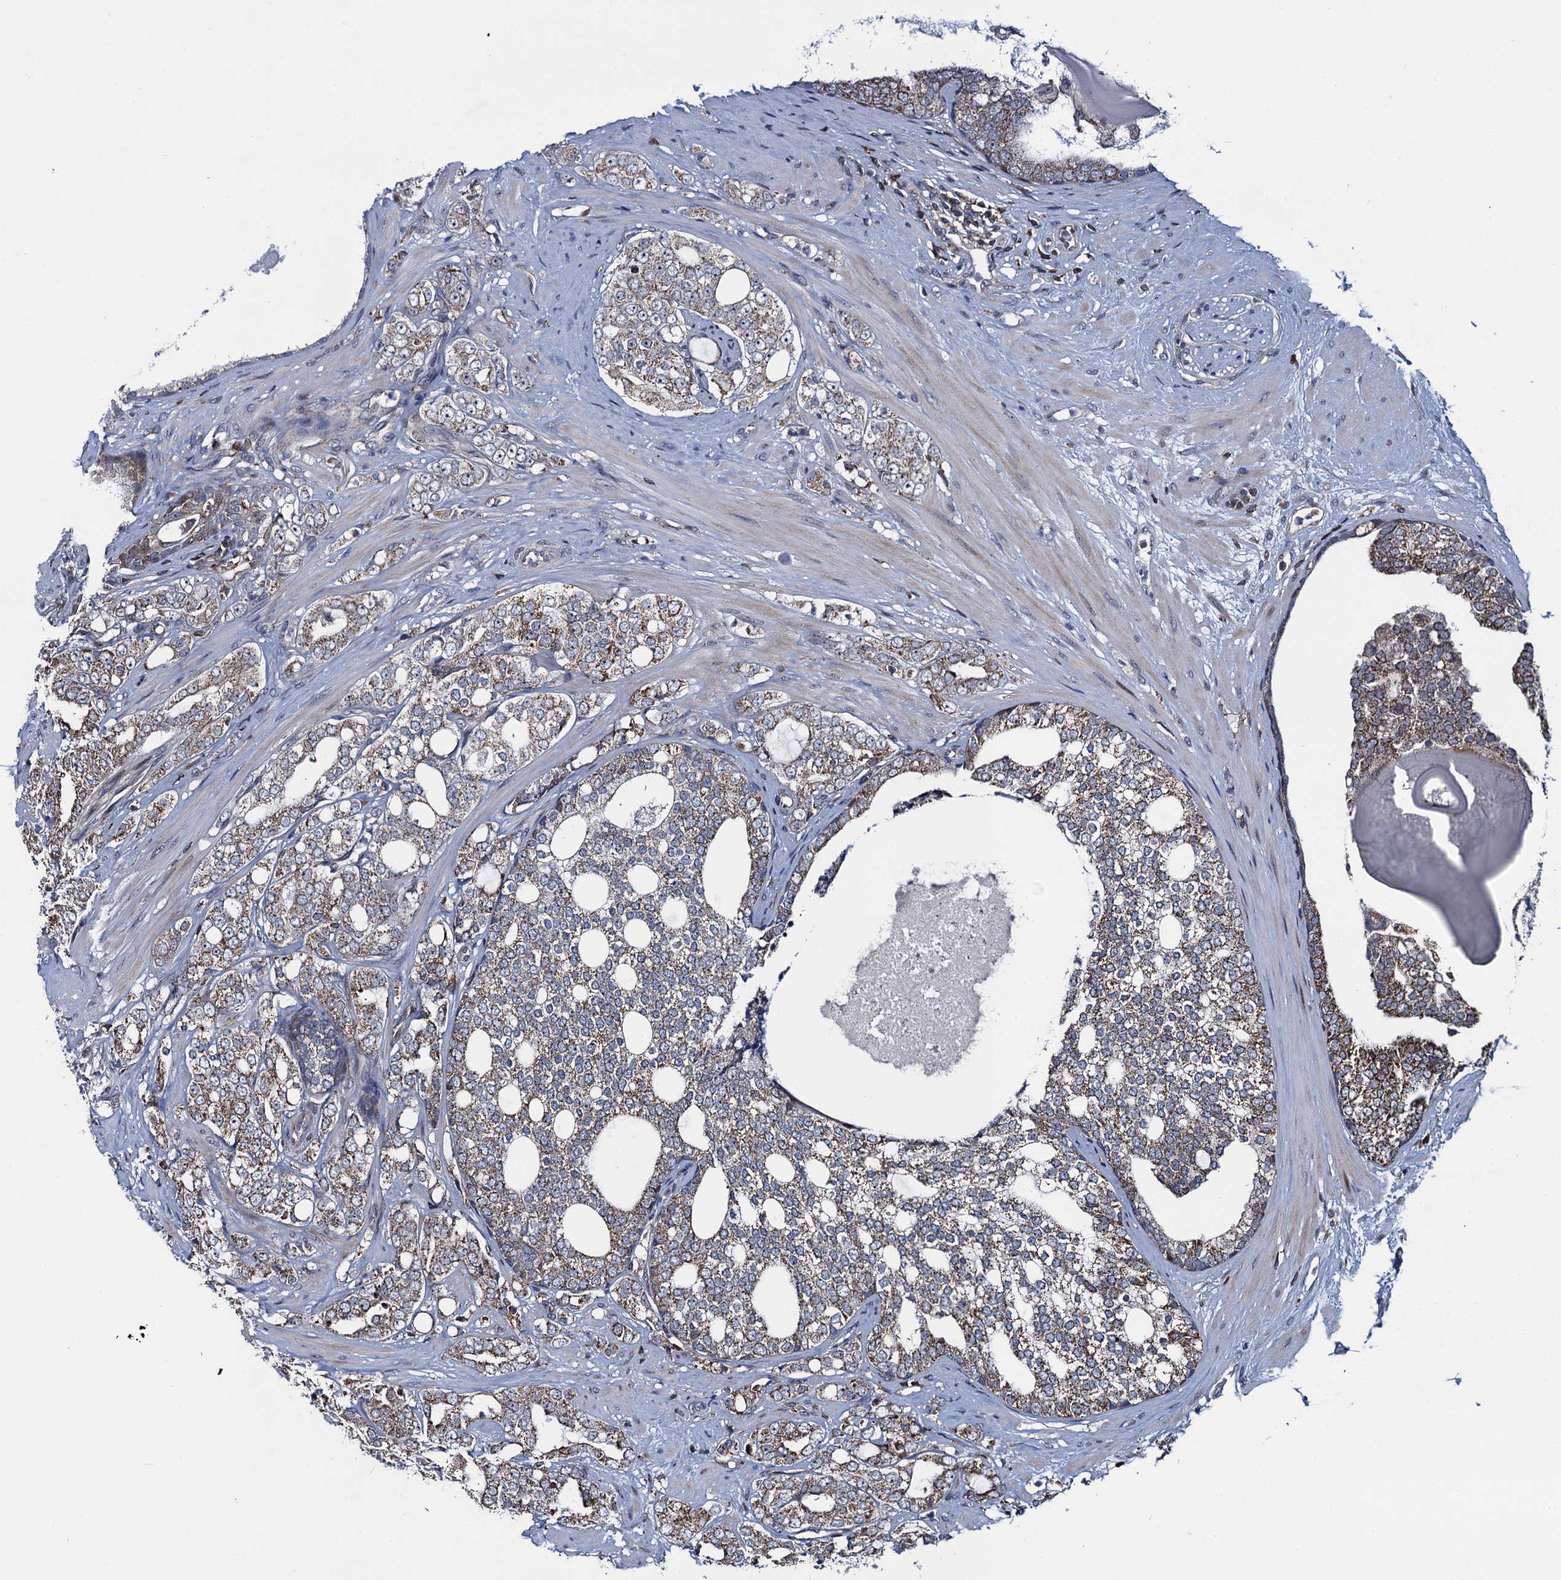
{"staining": {"intensity": "weak", "quantity": ">75%", "location": "cytoplasmic/membranous"}, "tissue": "prostate cancer", "cell_type": "Tumor cells", "image_type": "cancer", "snomed": [{"axis": "morphology", "description": "Adenocarcinoma, High grade"}, {"axis": "topography", "description": "Prostate"}], "caption": "Protein expression by immunohistochemistry (IHC) demonstrates weak cytoplasmic/membranous positivity in approximately >75% of tumor cells in prostate adenocarcinoma (high-grade).", "gene": "CCDC102A", "patient": {"sex": "male", "age": 64}}